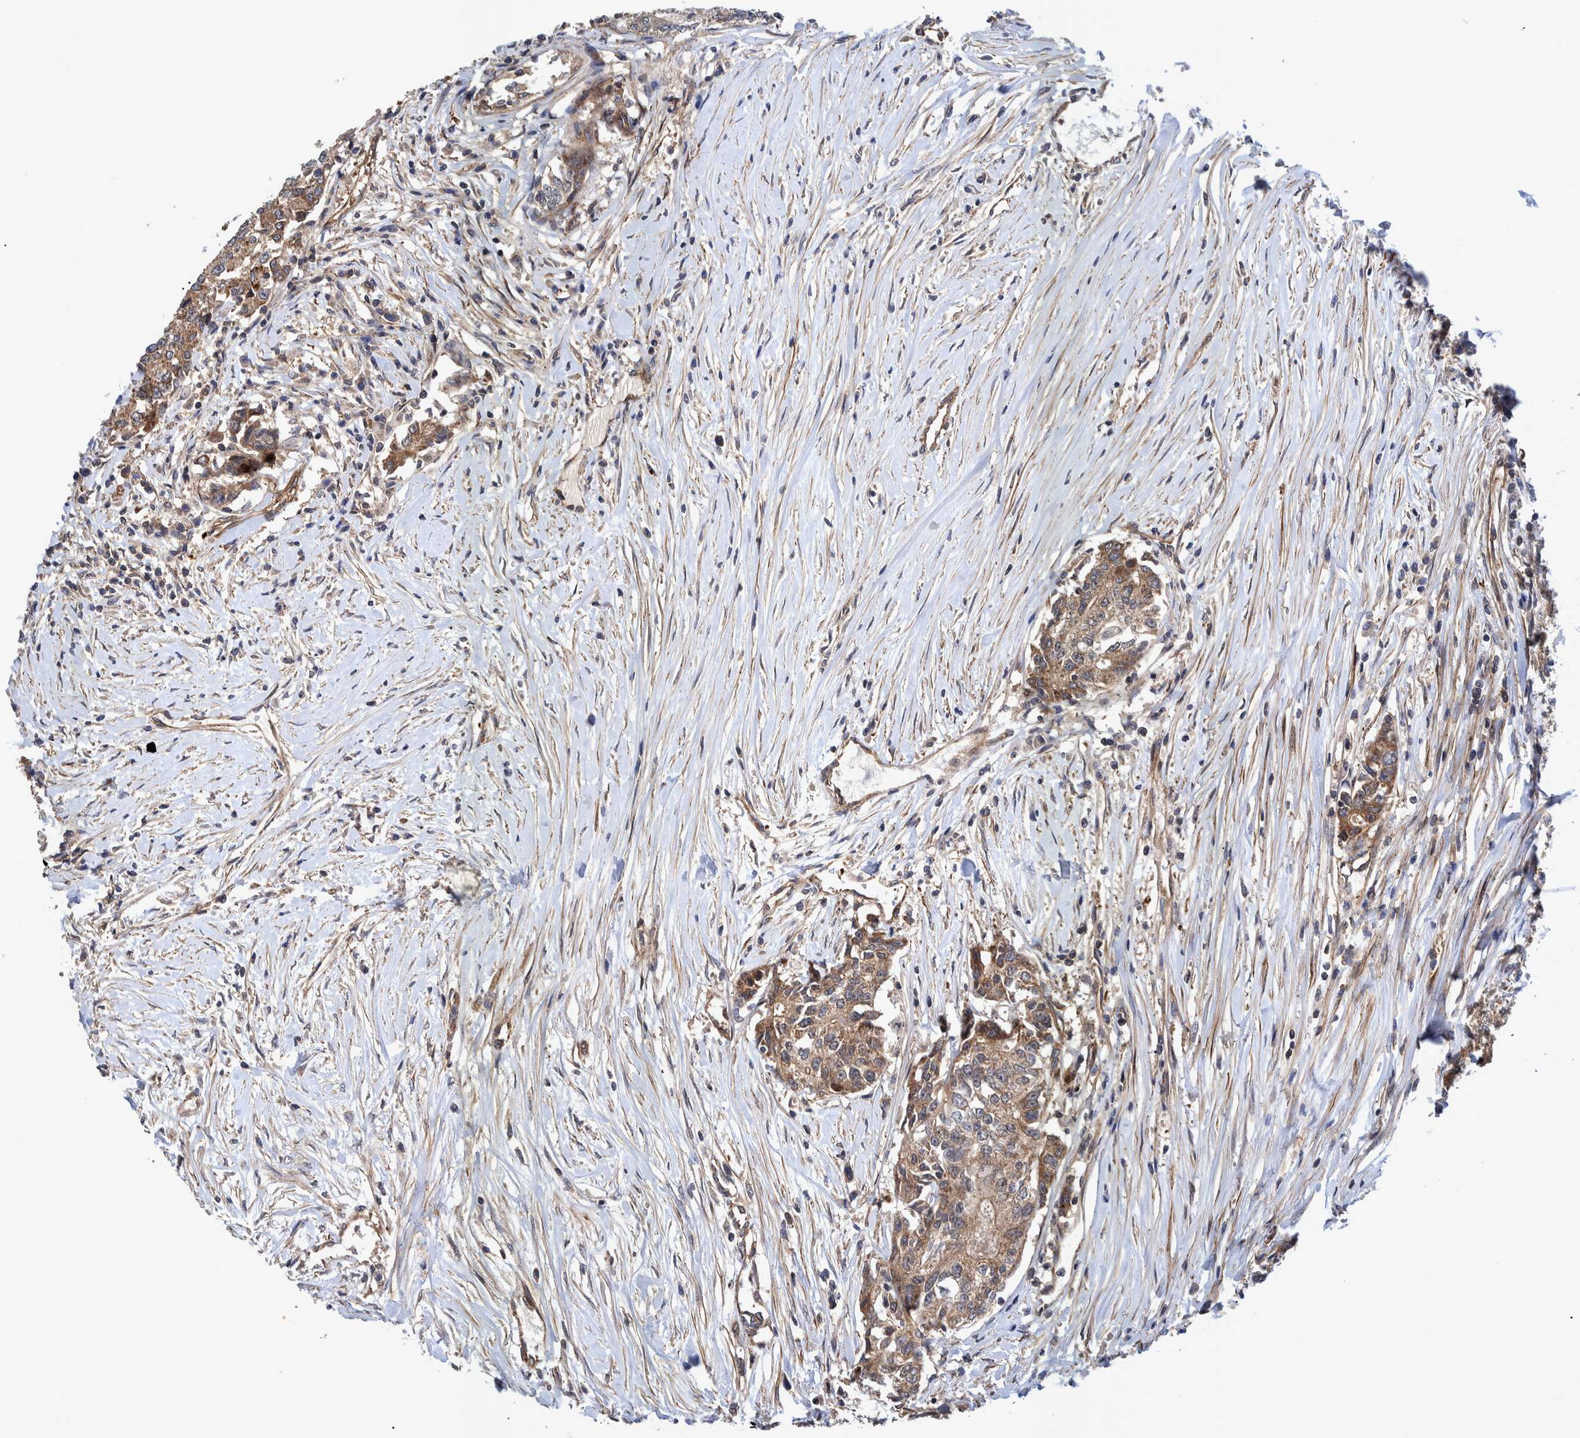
{"staining": {"intensity": "weak", "quantity": ">75%", "location": "cytoplasmic/membranous"}, "tissue": "colorectal cancer", "cell_type": "Tumor cells", "image_type": "cancer", "snomed": [{"axis": "morphology", "description": "Adenocarcinoma, NOS"}, {"axis": "topography", "description": "Colon"}], "caption": "Immunohistochemical staining of adenocarcinoma (colorectal) exhibits low levels of weak cytoplasmic/membranous expression in about >75% of tumor cells. The staining was performed using DAB to visualize the protein expression in brown, while the nuclei were stained in blue with hematoxylin (Magnification: 20x).", "gene": "GRPEL2", "patient": {"sex": "female", "age": 77}}